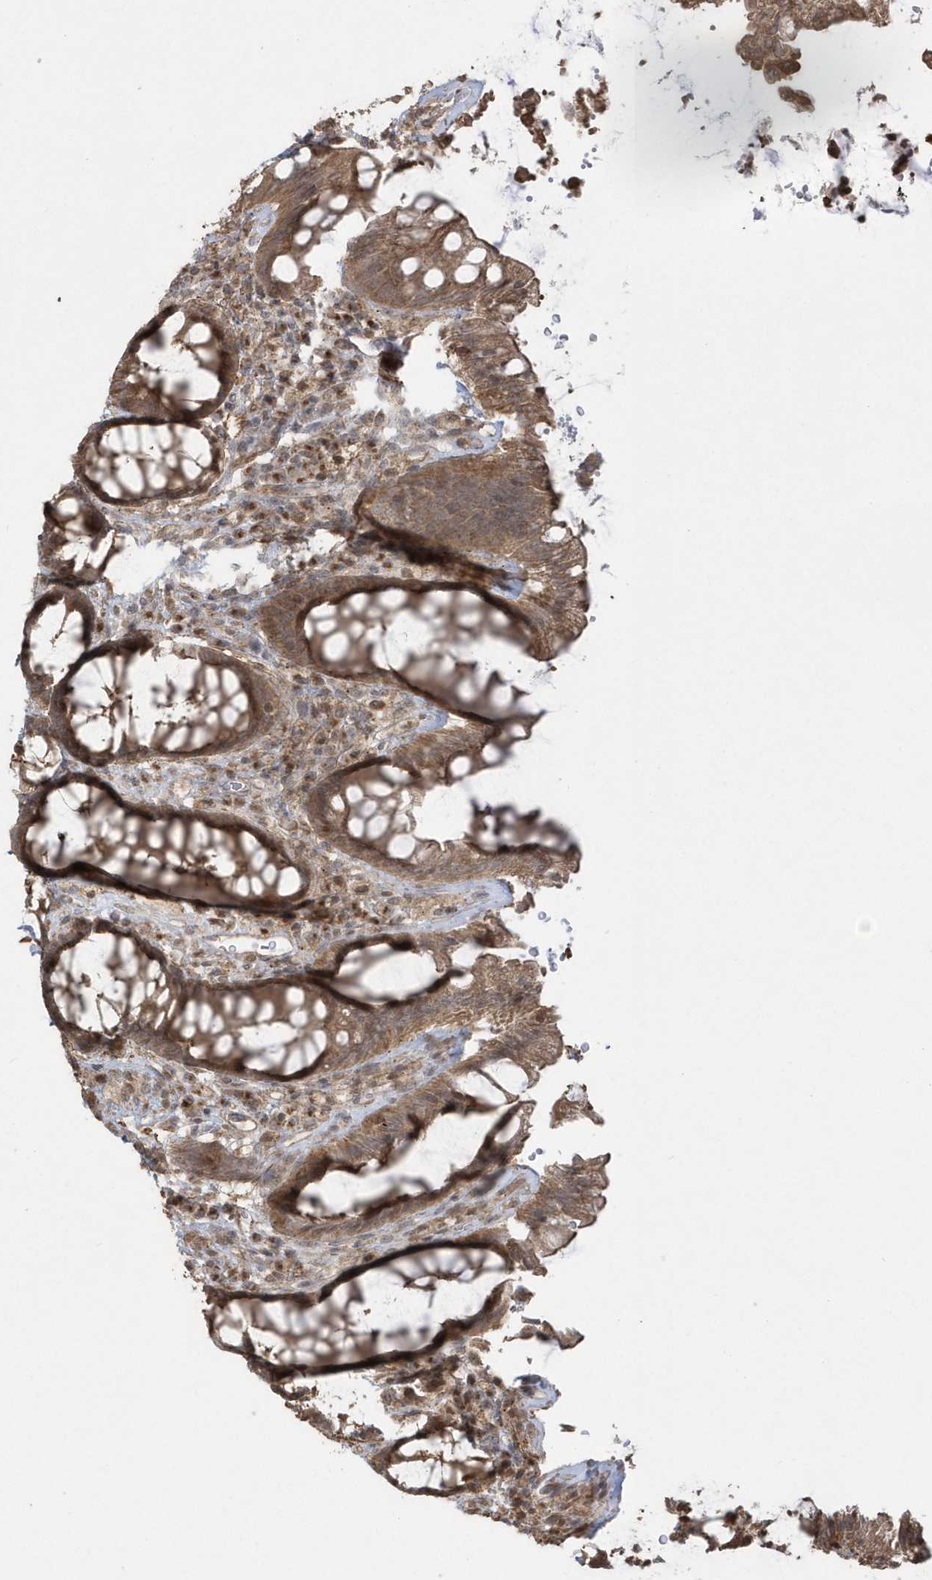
{"staining": {"intensity": "moderate", "quantity": ">75%", "location": "cytoplasmic/membranous"}, "tissue": "rectum", "cell_type": "Glandular cells", "image_type": "normal", "snomed": [{"axis": "morphology", "description": "Normal tissue, NOS"}, {"axis": "topography", "description": "Rectum"}], "caption": "The micrograph displays staining of normal rectum, revealing moderate cytoplasmic/membranous protein positivity (brown color) within glandular cells. (DAB (3,3'-diaminobenzidine) IHC with brightfield microscopy, high magnification).", "gene": "ARMC8", "patient": {"sex": "female", "age": 46}}